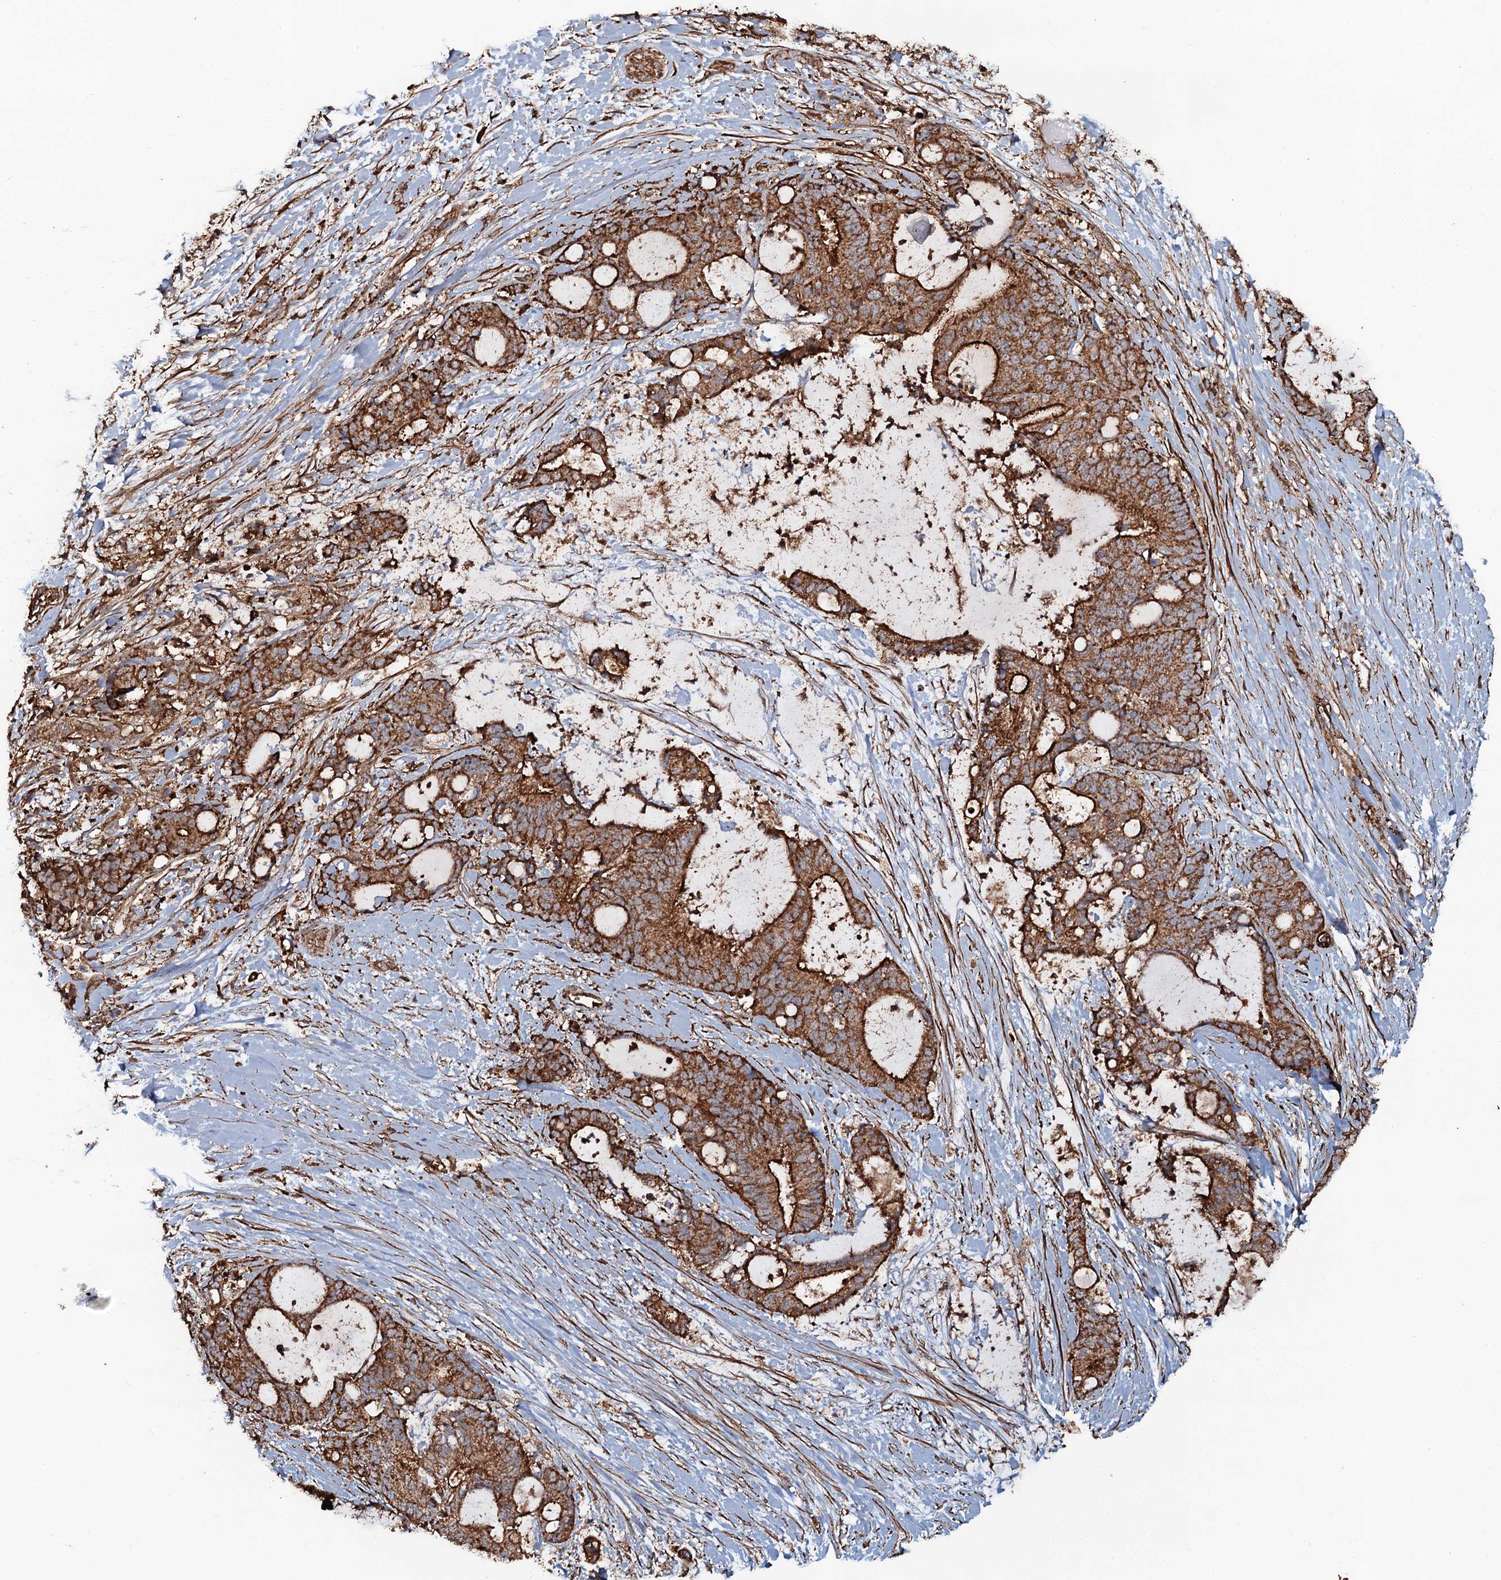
{"staining": {"intensity": "strong", "quantity": ">75%", "location": "cytoplasmic/membranous"}, "tissue": "liver cancer", "cell_type": "Tumor cells", "image_type": "cancer", "snomed": [{"axis": "morphology", "description": "Normal tissue, NOS"}, {"axis": "morphology", "description": "Cholangiocarcinoma"}, {"axis": "topography", "description": "Liver"}, {"axis": "topography", "description": "Peripheral nerve tissue"}], "caption": "An immunohistochemistry (IHC) histopathology image of tumor tissue is shown. Protein staining in brown highlights strong cytoplasmic/membranous positivity in liver cholangiocarcinoma within tumor cells.", "gene": "VWA8", "patient": {"sex": "female", "age": 73}}